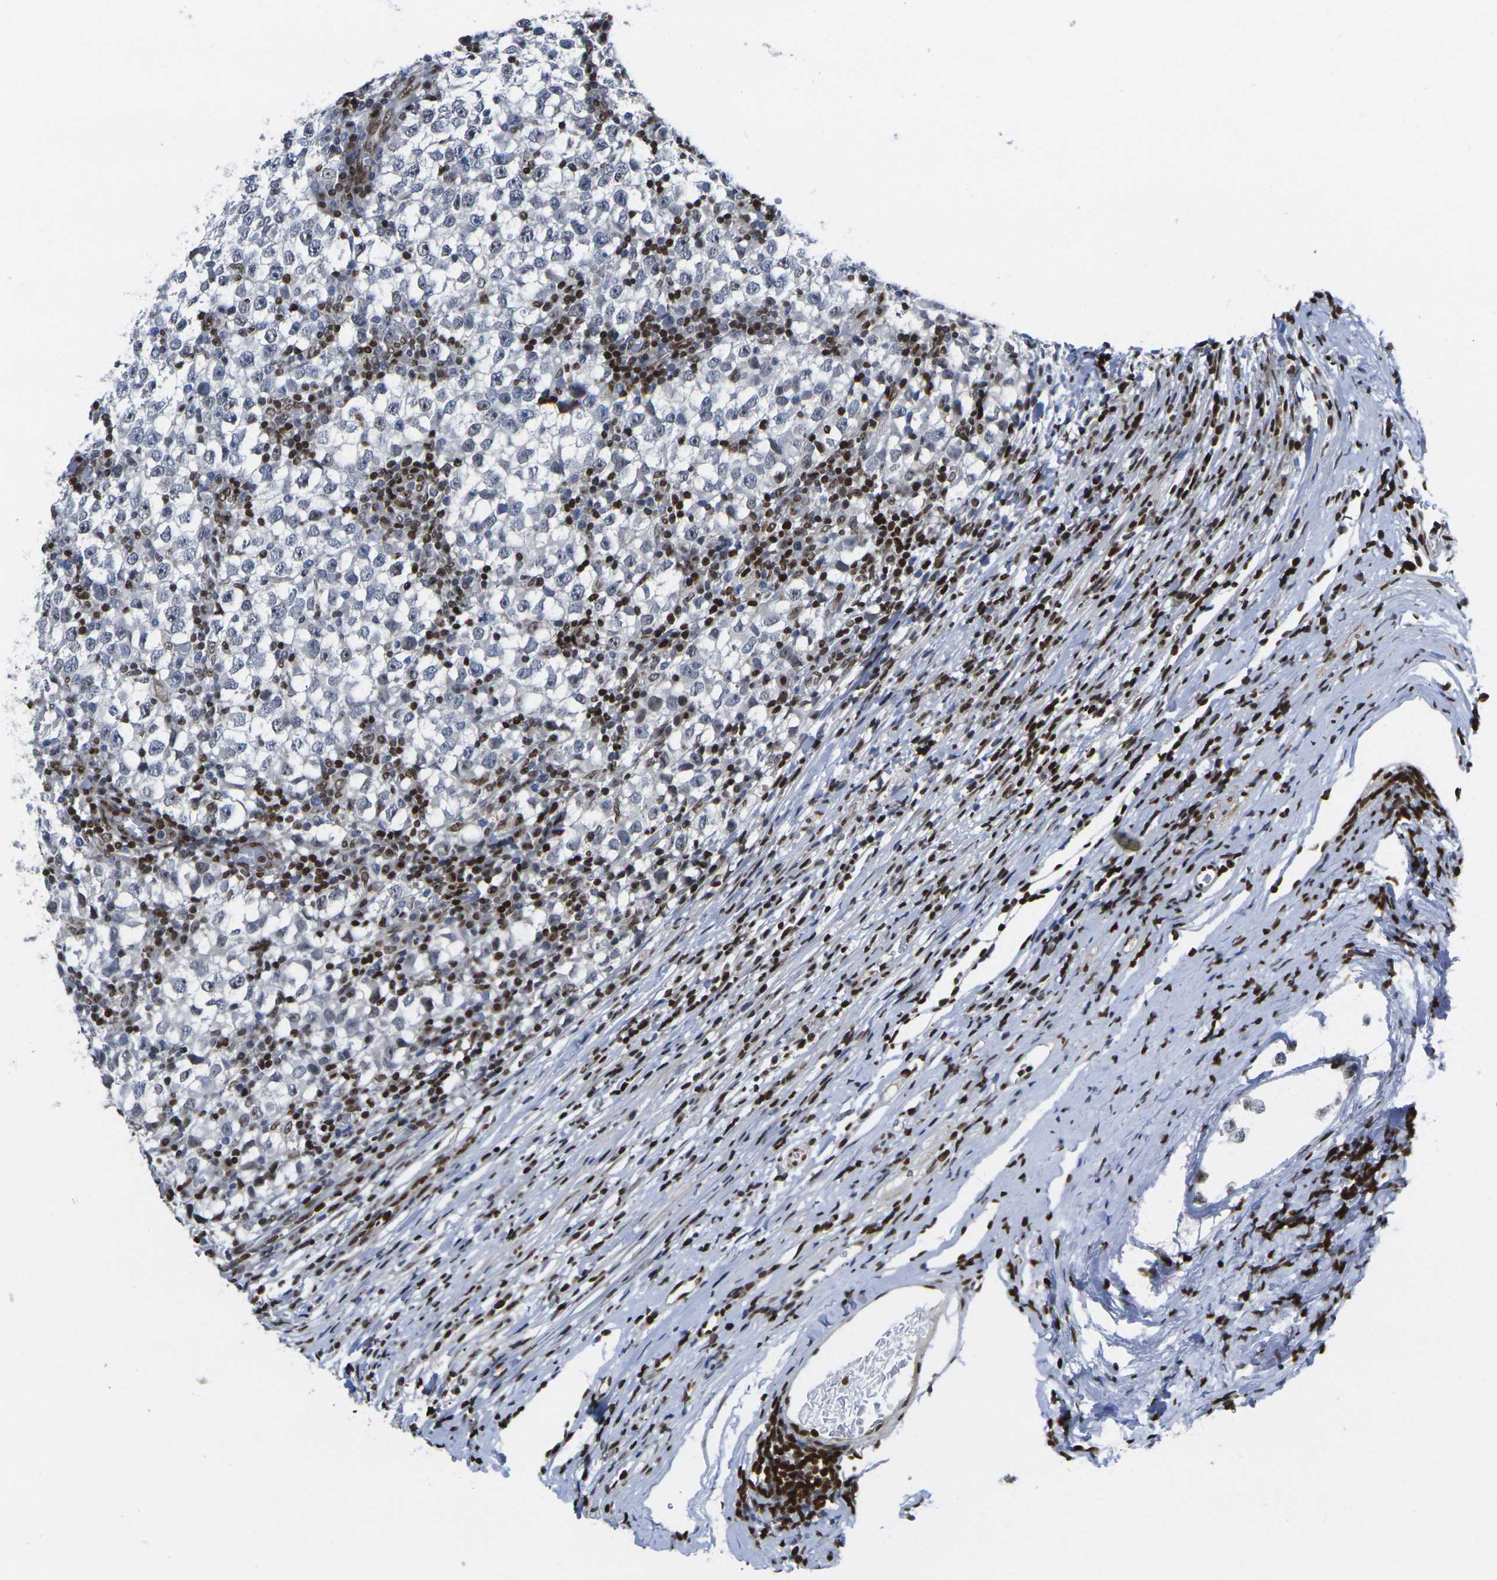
{"staining": {"intensity": "negative", "quantity": "none", "location": "none"}, "tissue": "testis cancer", "cell_type": "Tumor cells", "image_type": "cancer", "snomed": [{"axis": "morphology", "description": "Seminoma, NOS"}, {"axis": "topography", "description": "Testis"}], "caption": "High magnification brightfield microscopy of testis cancer (seminoma) stained with DAB (brown) and counterstained with hematoxylin (blue): tumor cells show no significant staining.", "gene": "H1-10", "patient": {"sex": "male", "age": 65}}